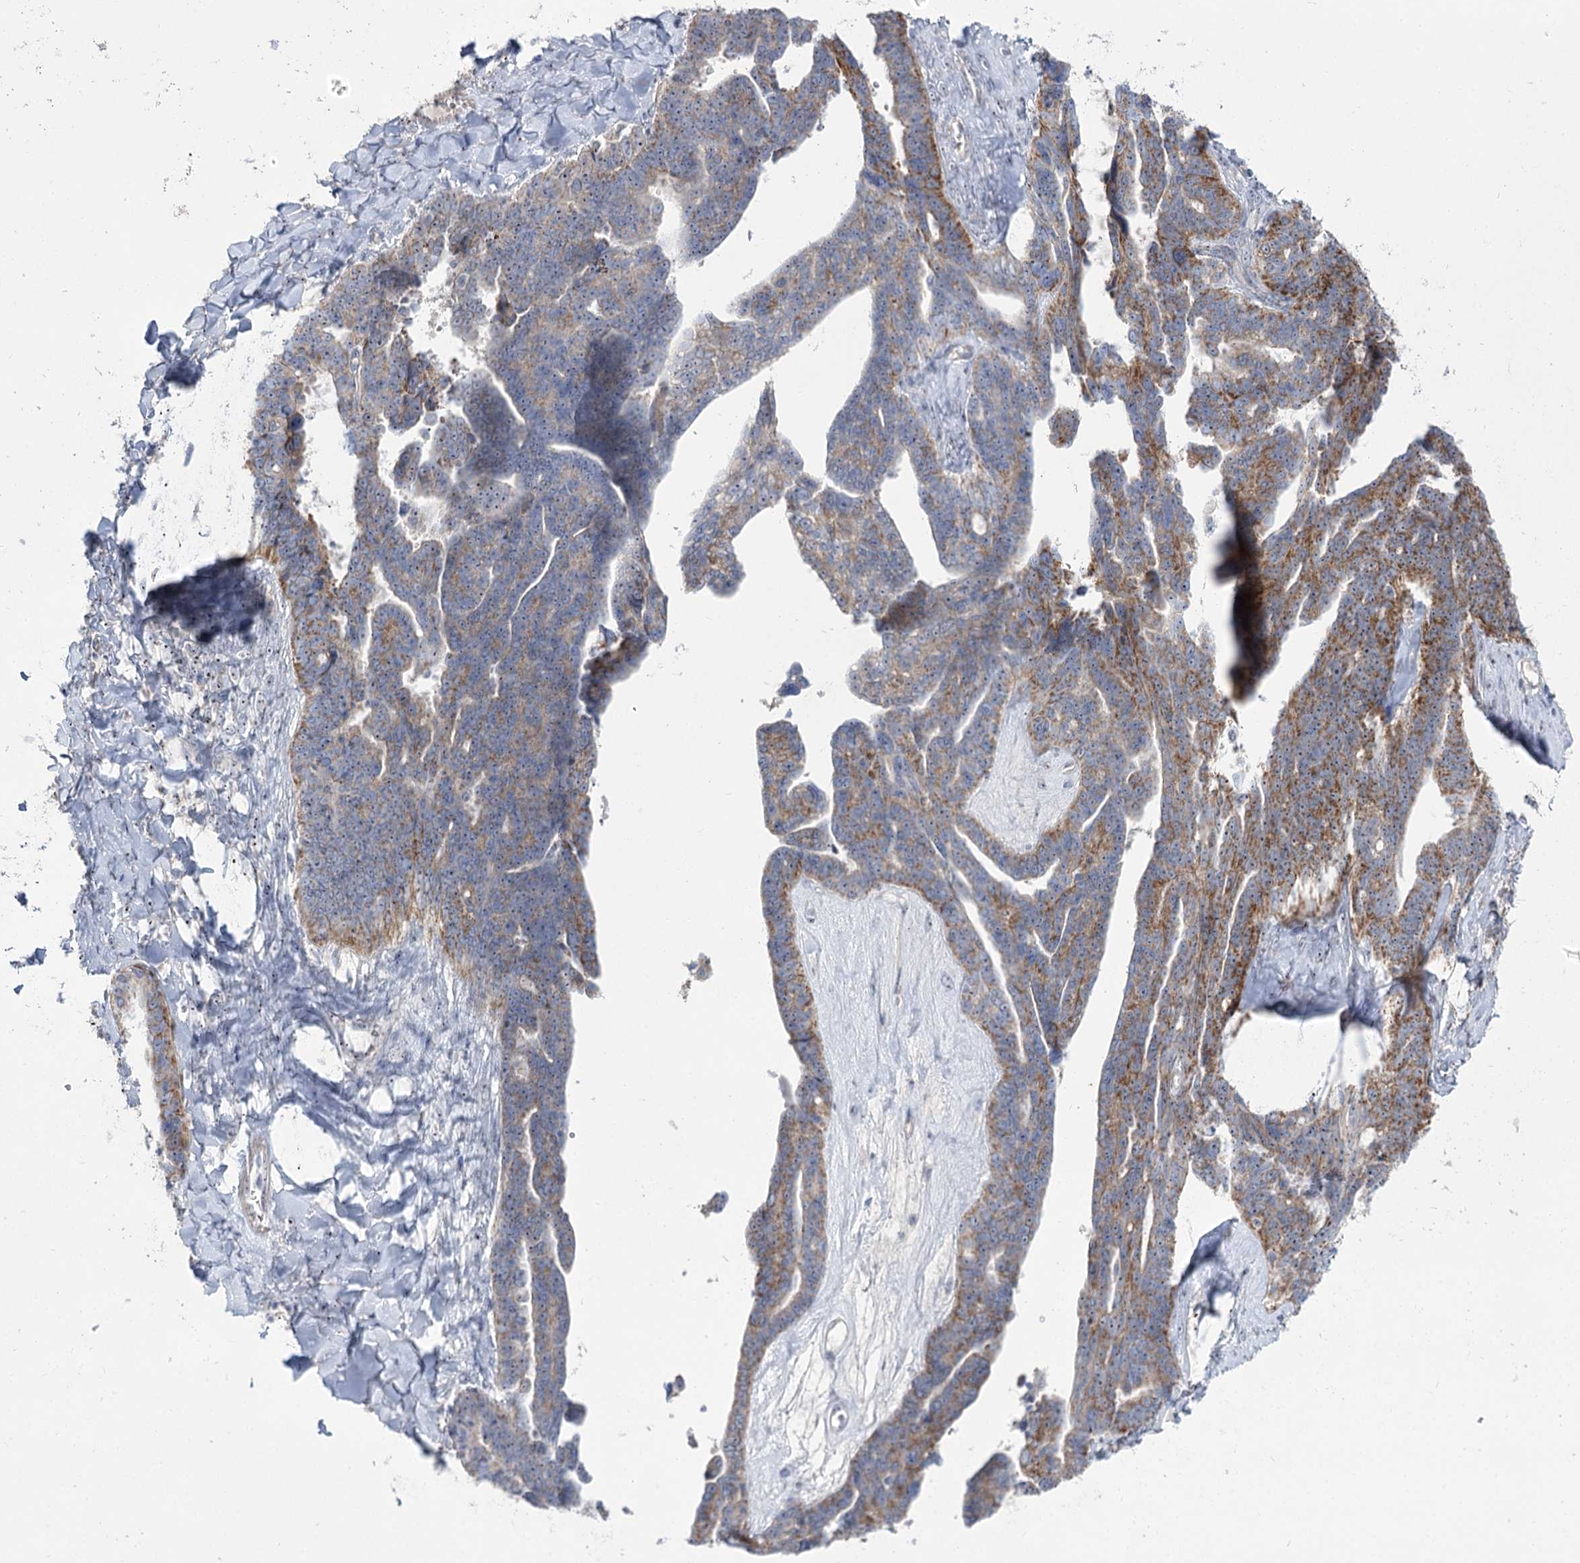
{"staining": {"intensity": "moderate", "quantity": "25%-75%", "location": "cytoplasmic/membranous"}, "tissue": "ovarian cancer", "cell_type": "Tumor cells", "image_type": "cancer", "snomed": [{"axis": "morphology", "description": "Cystadenocarcinoma, serous, NOS"}, {"axis": "topography", "description": "Ovary"}], "caption": "Protein staining of ovarian serous cystadenocarcinoma tissue reveals moderate cytoplasmic/membranous expression in about 25%-75% of tumor cells. The protein of interest is stained brown, and the nuclei are stained in blue (DAB (3,3'-diaminobenzidine) IHC with brightfield microscopy, high magnification).", "gene": "SUOX", "patient": {"sex": "female", "age": 79}}